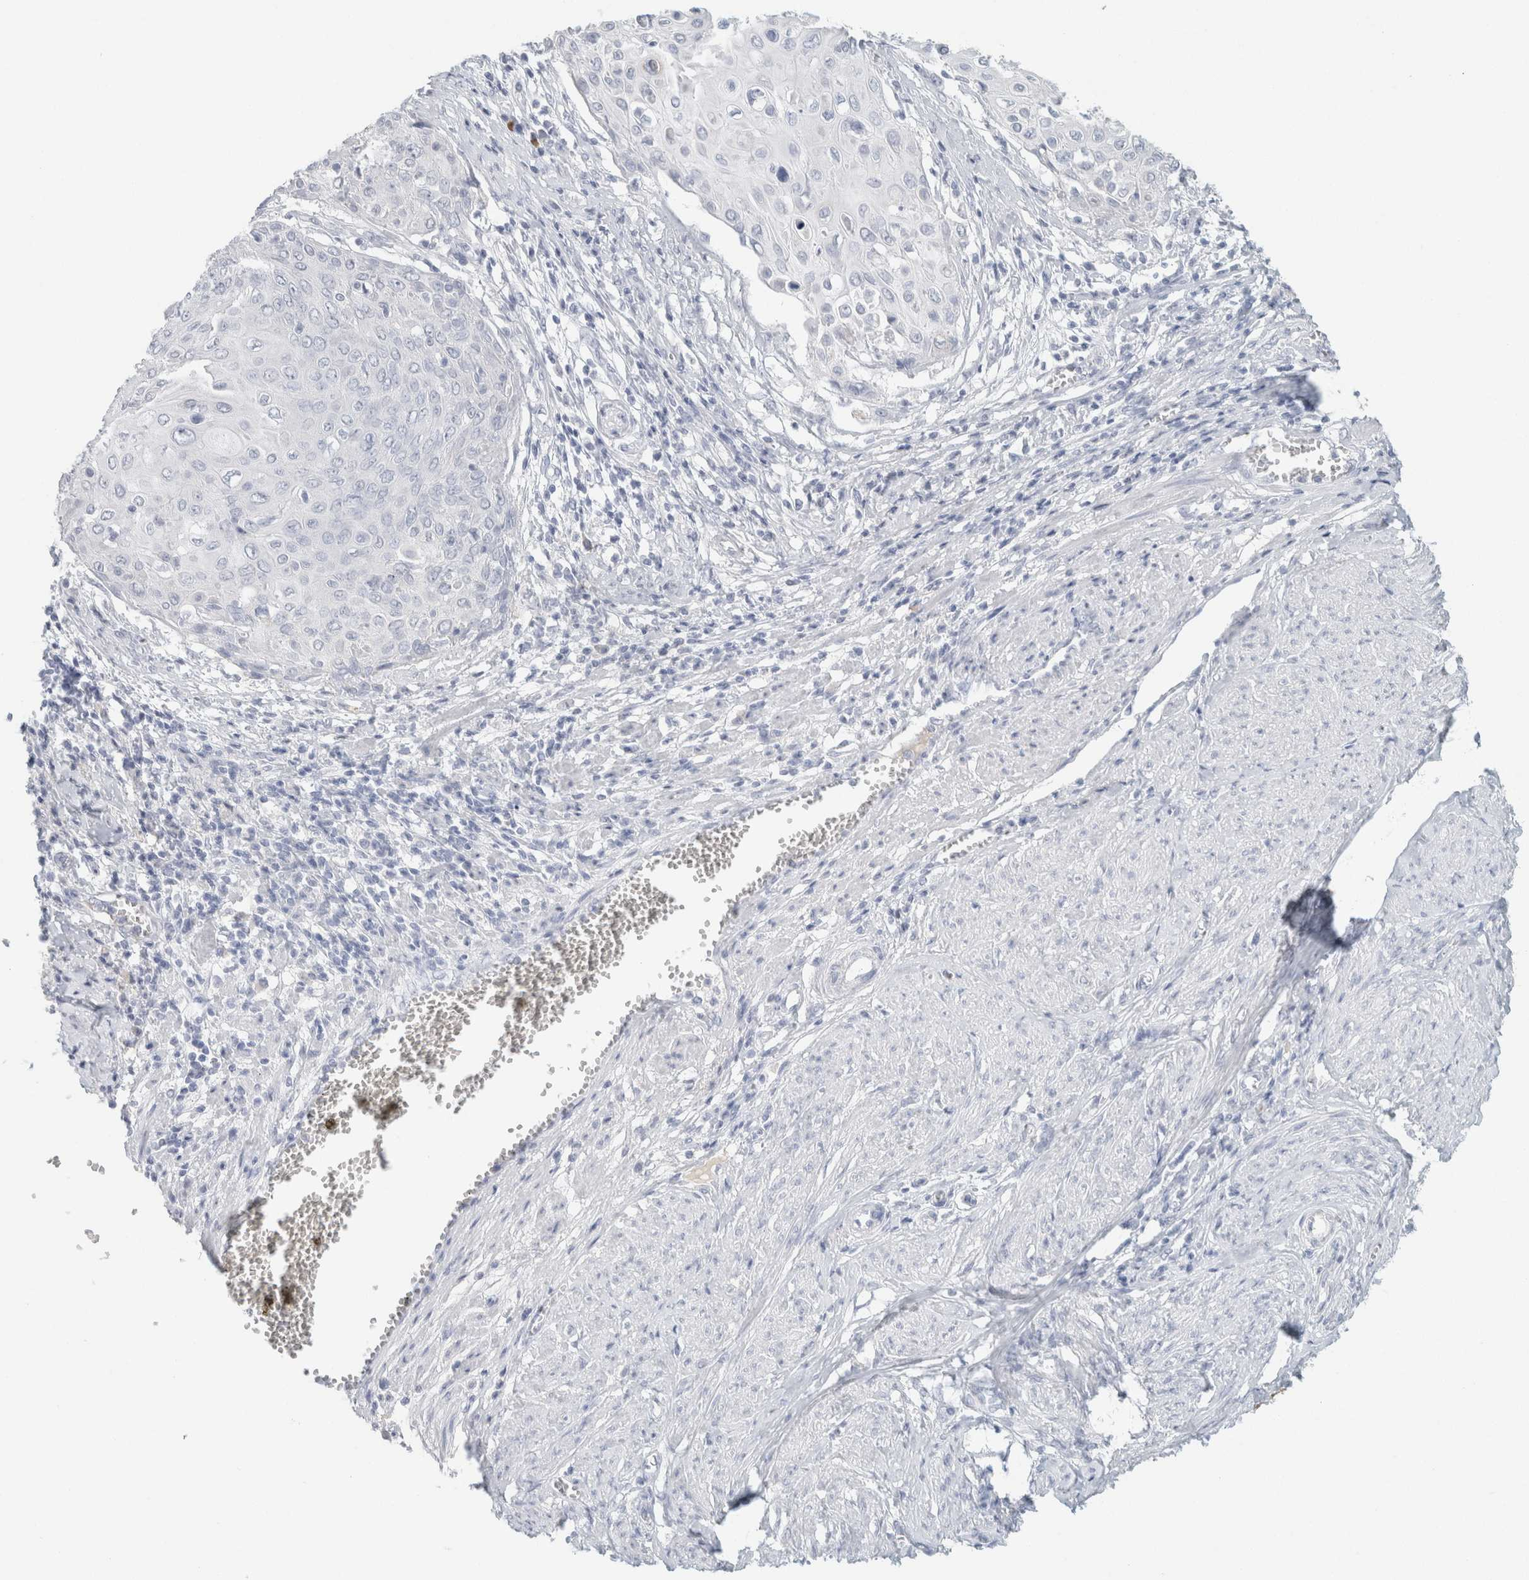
{"staining": {"intensity": "negative", "quantity": "none", "location": "none"}, "tissue": "cervical cancer", "cell_type": "Tumor cells", "image_type": "cancer", "snomed": [{"axis": "morphology", "description": "Squamous cell carcinoma, NOS"}, {"axis": "topography", "description": "Cervix"}], "caption": "The immunohistochemistry (IHC) photomicrograph has no significant staining in tumor cells of cervical cancer (squamous cell carcinoma) tissue.", "gene": "IL6", "patient": {"sex": "female", "age": 39}}